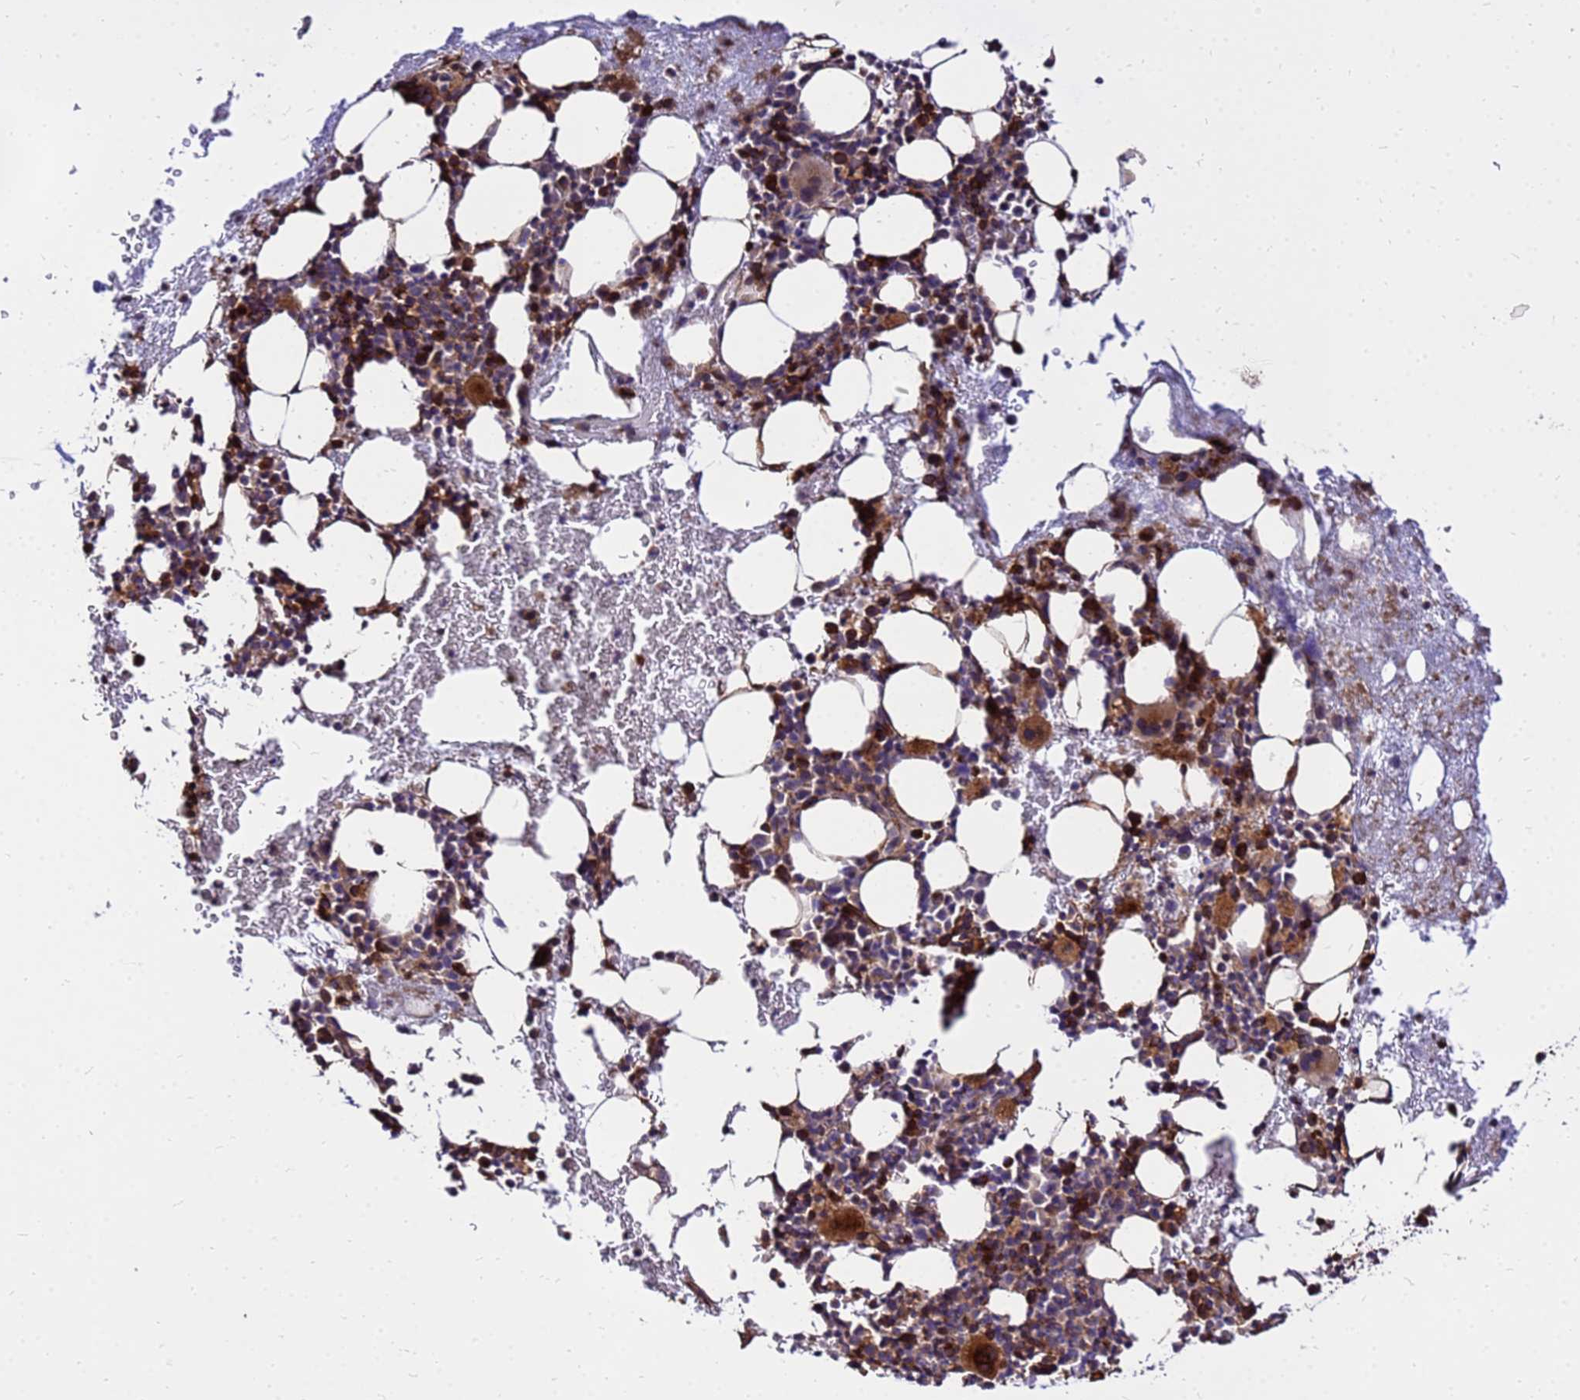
{"staining": {"intensity": "strong", "quantity": "25%-75%", "location": "cytoplasmic/membranous"}, "tissue": "bone marrow", "cell_type": "Hematopoietic cells", "image_type": "normal", "snomed": [{"axis": "morphology", "description": "Normal tissue, NOS"}, {"axis": "topography", "description": "Bone marrow"}], "caption": "Immunohistochemical staining of benign bone marrow shows strong cytoplasmic/membranous protein positivity in about 25%-75% of hematopoietic cells. The protein of interest is shown in brown color, while the nuclei are stained blue.", "gene": "WWC2", "patient": {"sex": "female", "age": 37}}